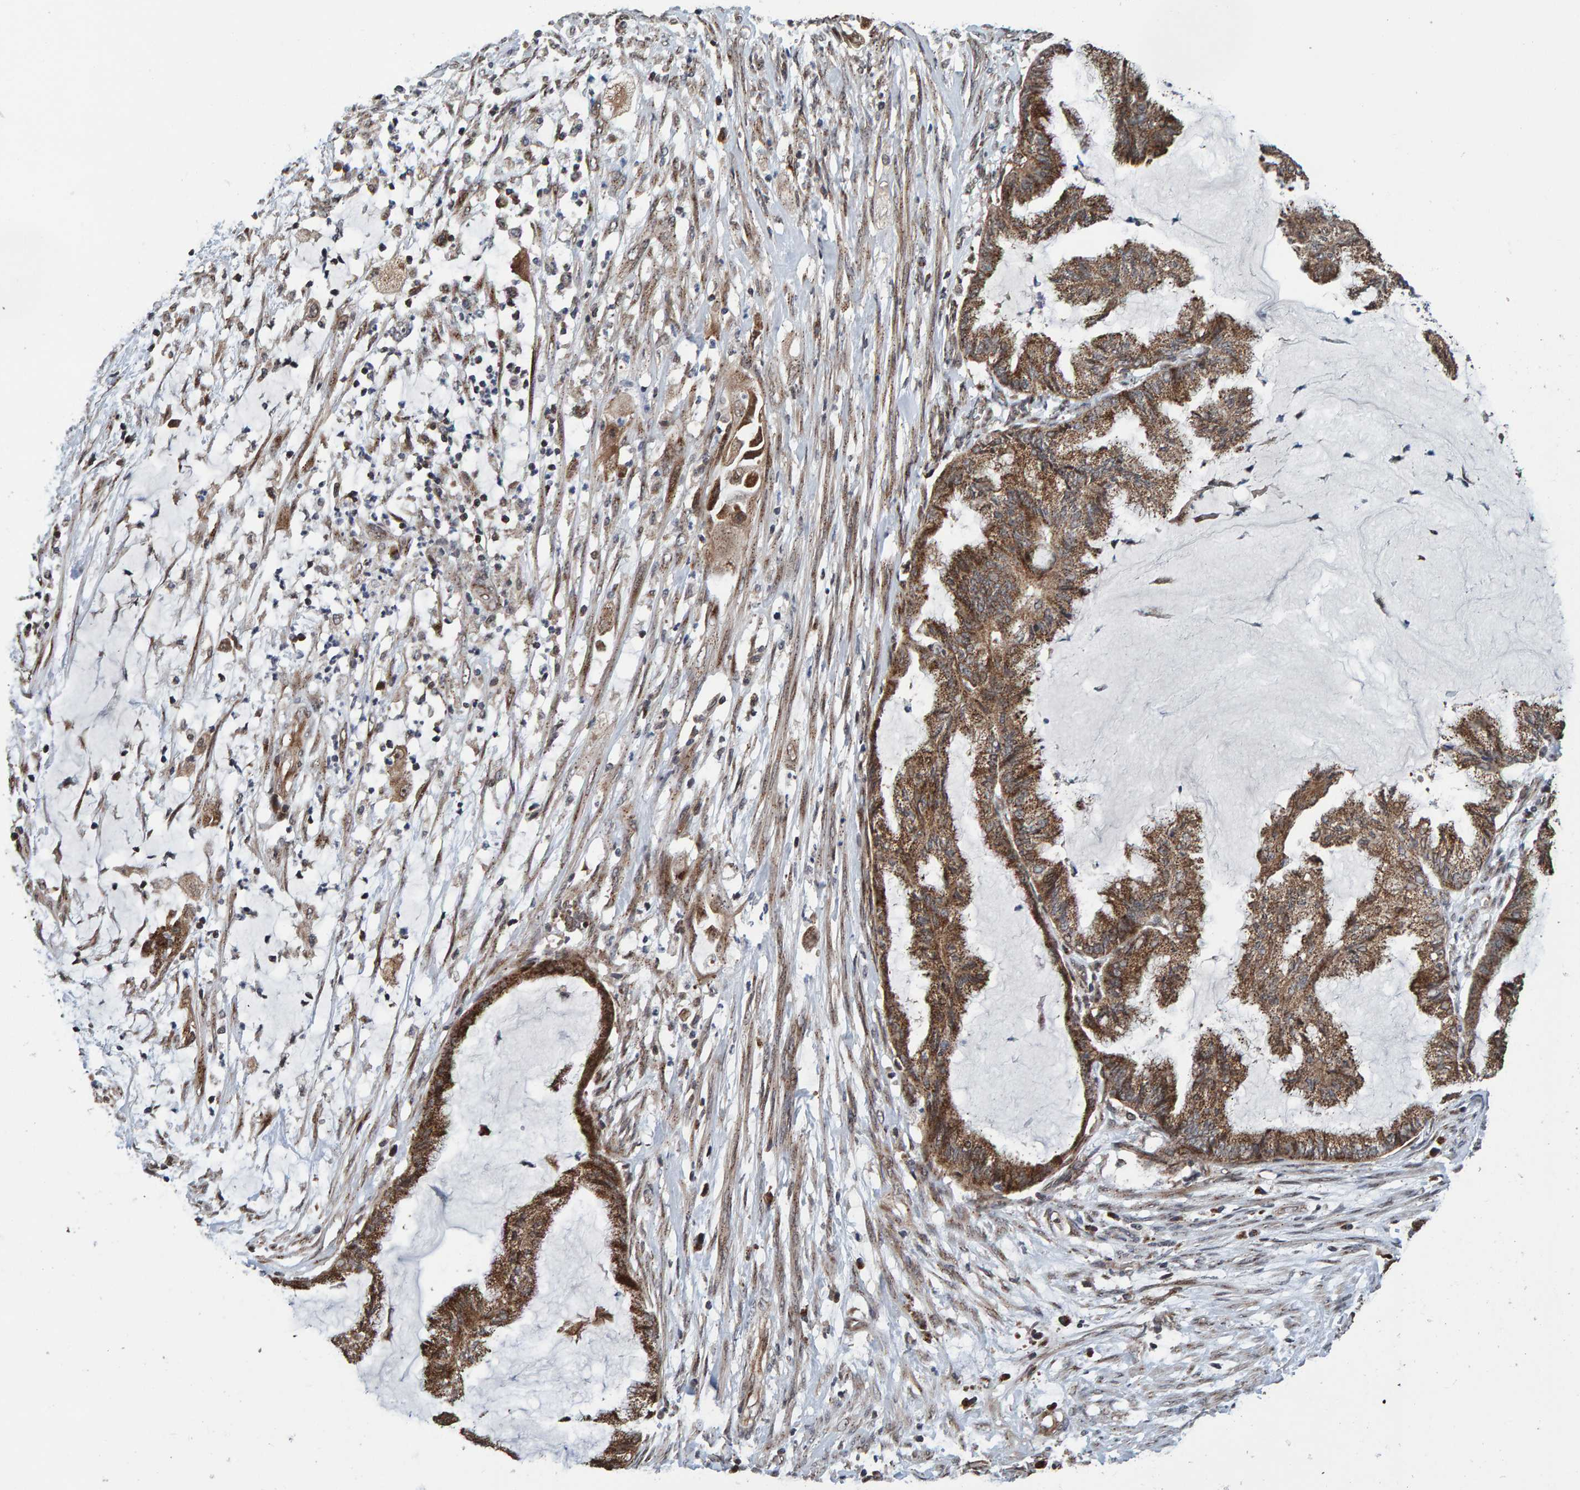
{"staining": {"intensity": "moderate", "quantity": ">75%", "location": "cytoplasmic/membranous"}, "tissue": "endometrial cancer", "cell_type": "Tumor cells", "image_type": "cancer", "snomed": [{"axis": "morphology", "description": "Adenocarcinoma, NOS"}, {"axis": "topography", "description": "Endometrium"}], "caption": "Immunohistochemical staining of human adenocarcinoma (endometrial) reveals medium levels of moderate cytoplasmic/membranous staining in about >75% of tumor cells.", "gene": "CCDC25", "patient": {"sex": "female", "age": 86}}